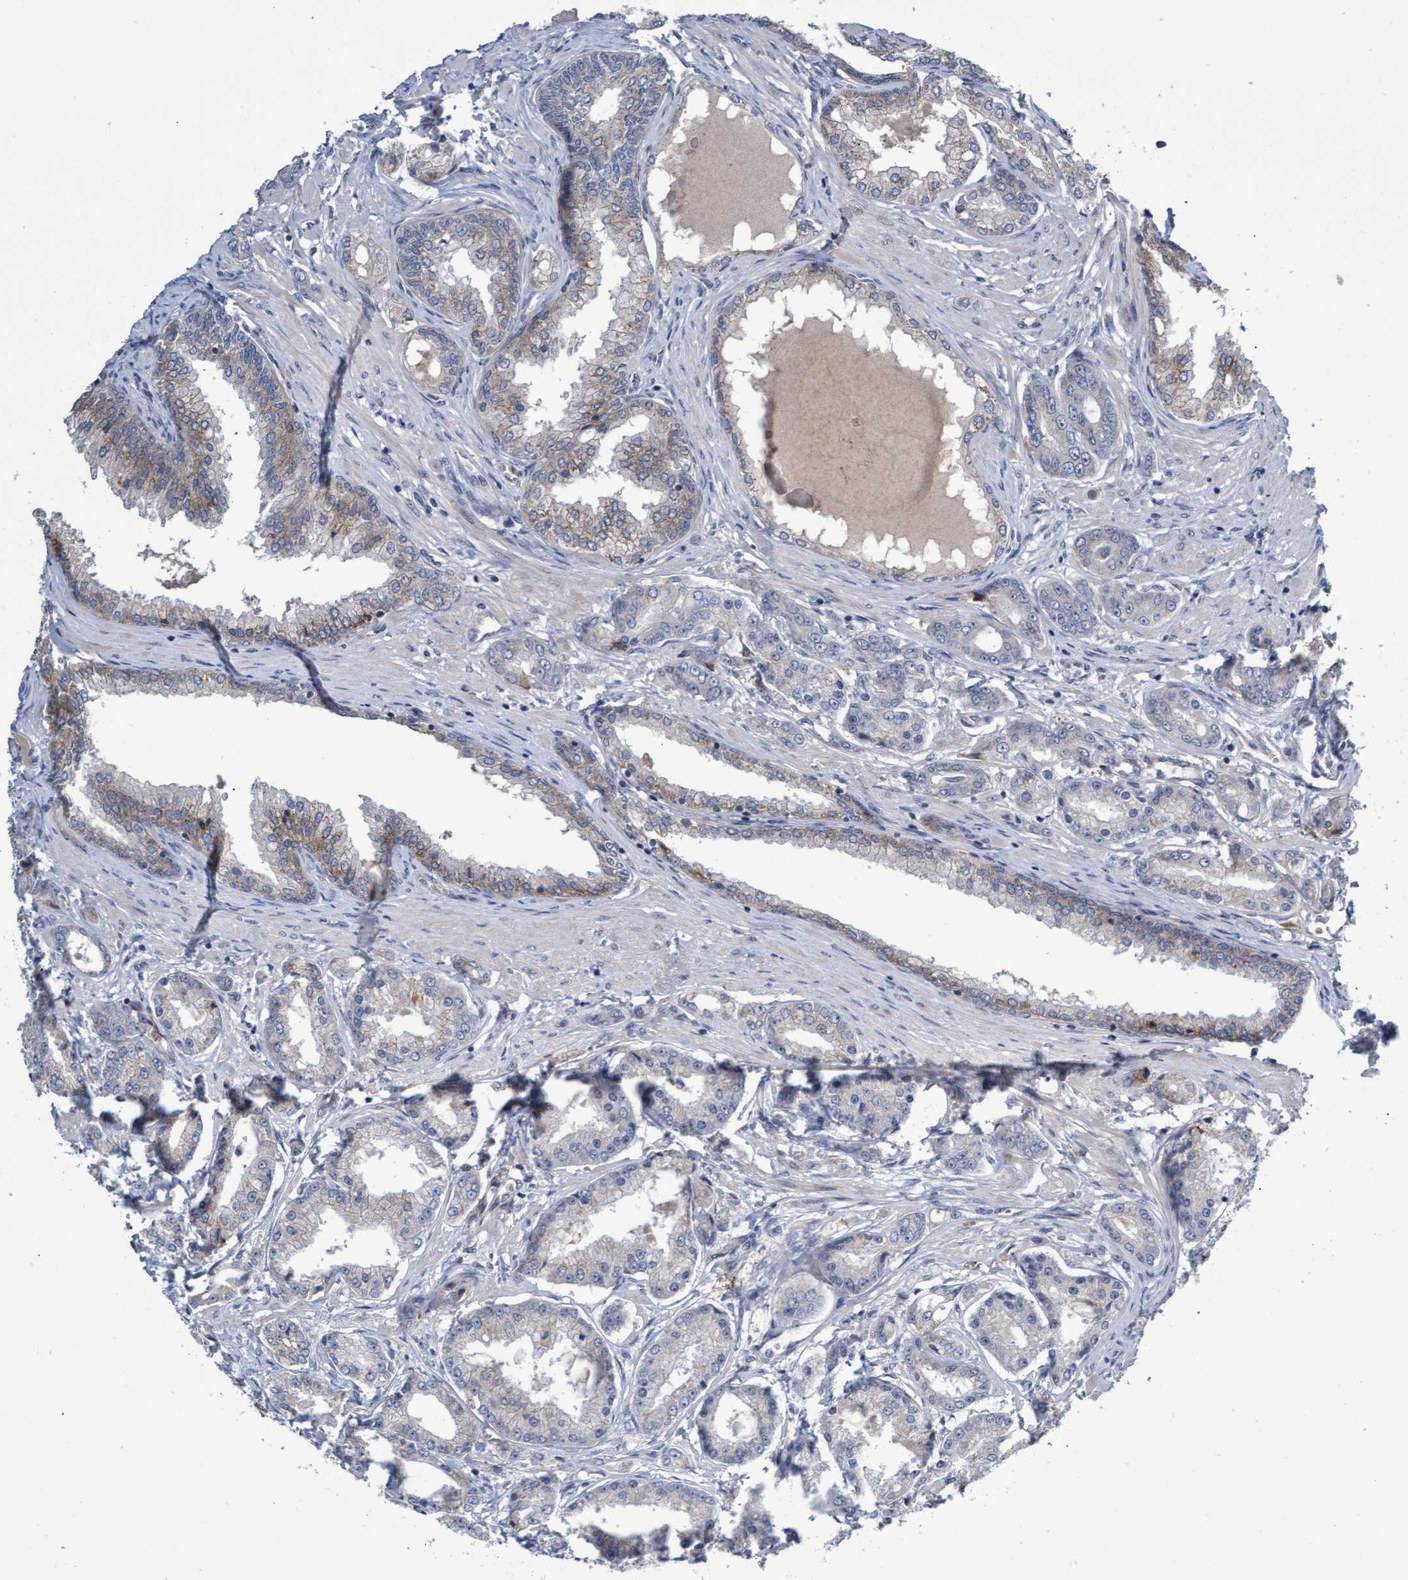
{"staining": {"intensity": "negative", "quantity": "none", "location": "none"}, "tissue": "prostate cancer", "cell_type": "Tumor cells", "image_type": "cancer", "snomed": [{"axis": "morphology", "description": "Adenocarcinoma, High grade"}, {"axis": "topography", "description": "Prostate"}], "caption": "The immunohistochemistry (IHC) image has no significant positivity in tumor cells of prostate cancer tissue. Brightfield microscopy of immunohistochemistry (IHC) stained with DAB (3,3'-diaminobenzidine) (brown) and hematoxylin (blue), captured at high magnification.", "gene": "ABCF2", "patient": {"sex": "male", "age": 59}}